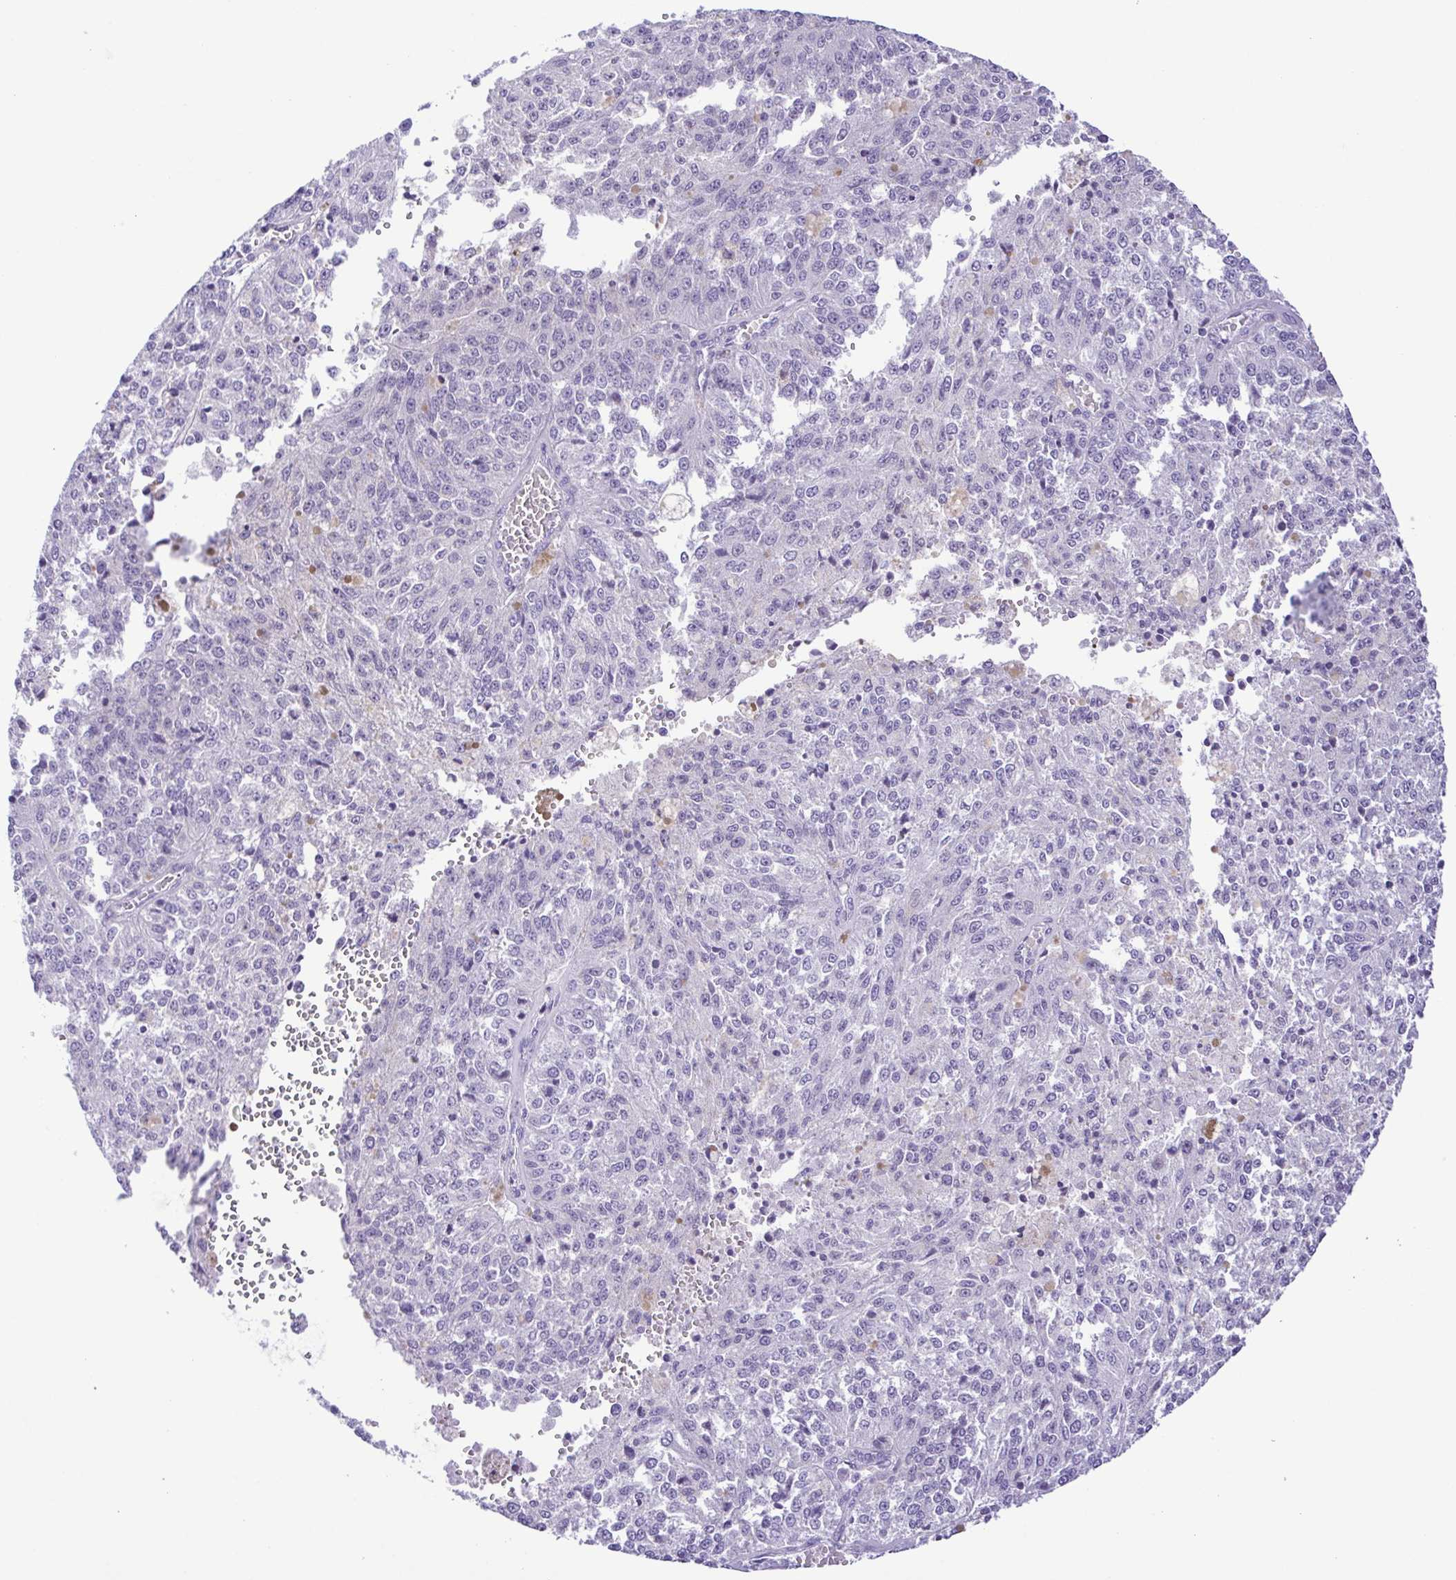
{"staining": {"intensity": "negative", "quantity": "none", "location": "none"}, "tissue": "melanoma", "cell_type": "Tumor cells", "image_type": "cancer", "snomed": [{"axis": "morphology", "description": "Malignant melanoma, Metastatic site"}, {"axis": "topography", "description": "Lymph node"}], "caption": "This is a image of immunohistochemistry staining of malignant melanoma (metastatic site), which shows no positivity in tumor cells.", "gene": "PAK3", "patient": {"sex": "female", "age": 64}}